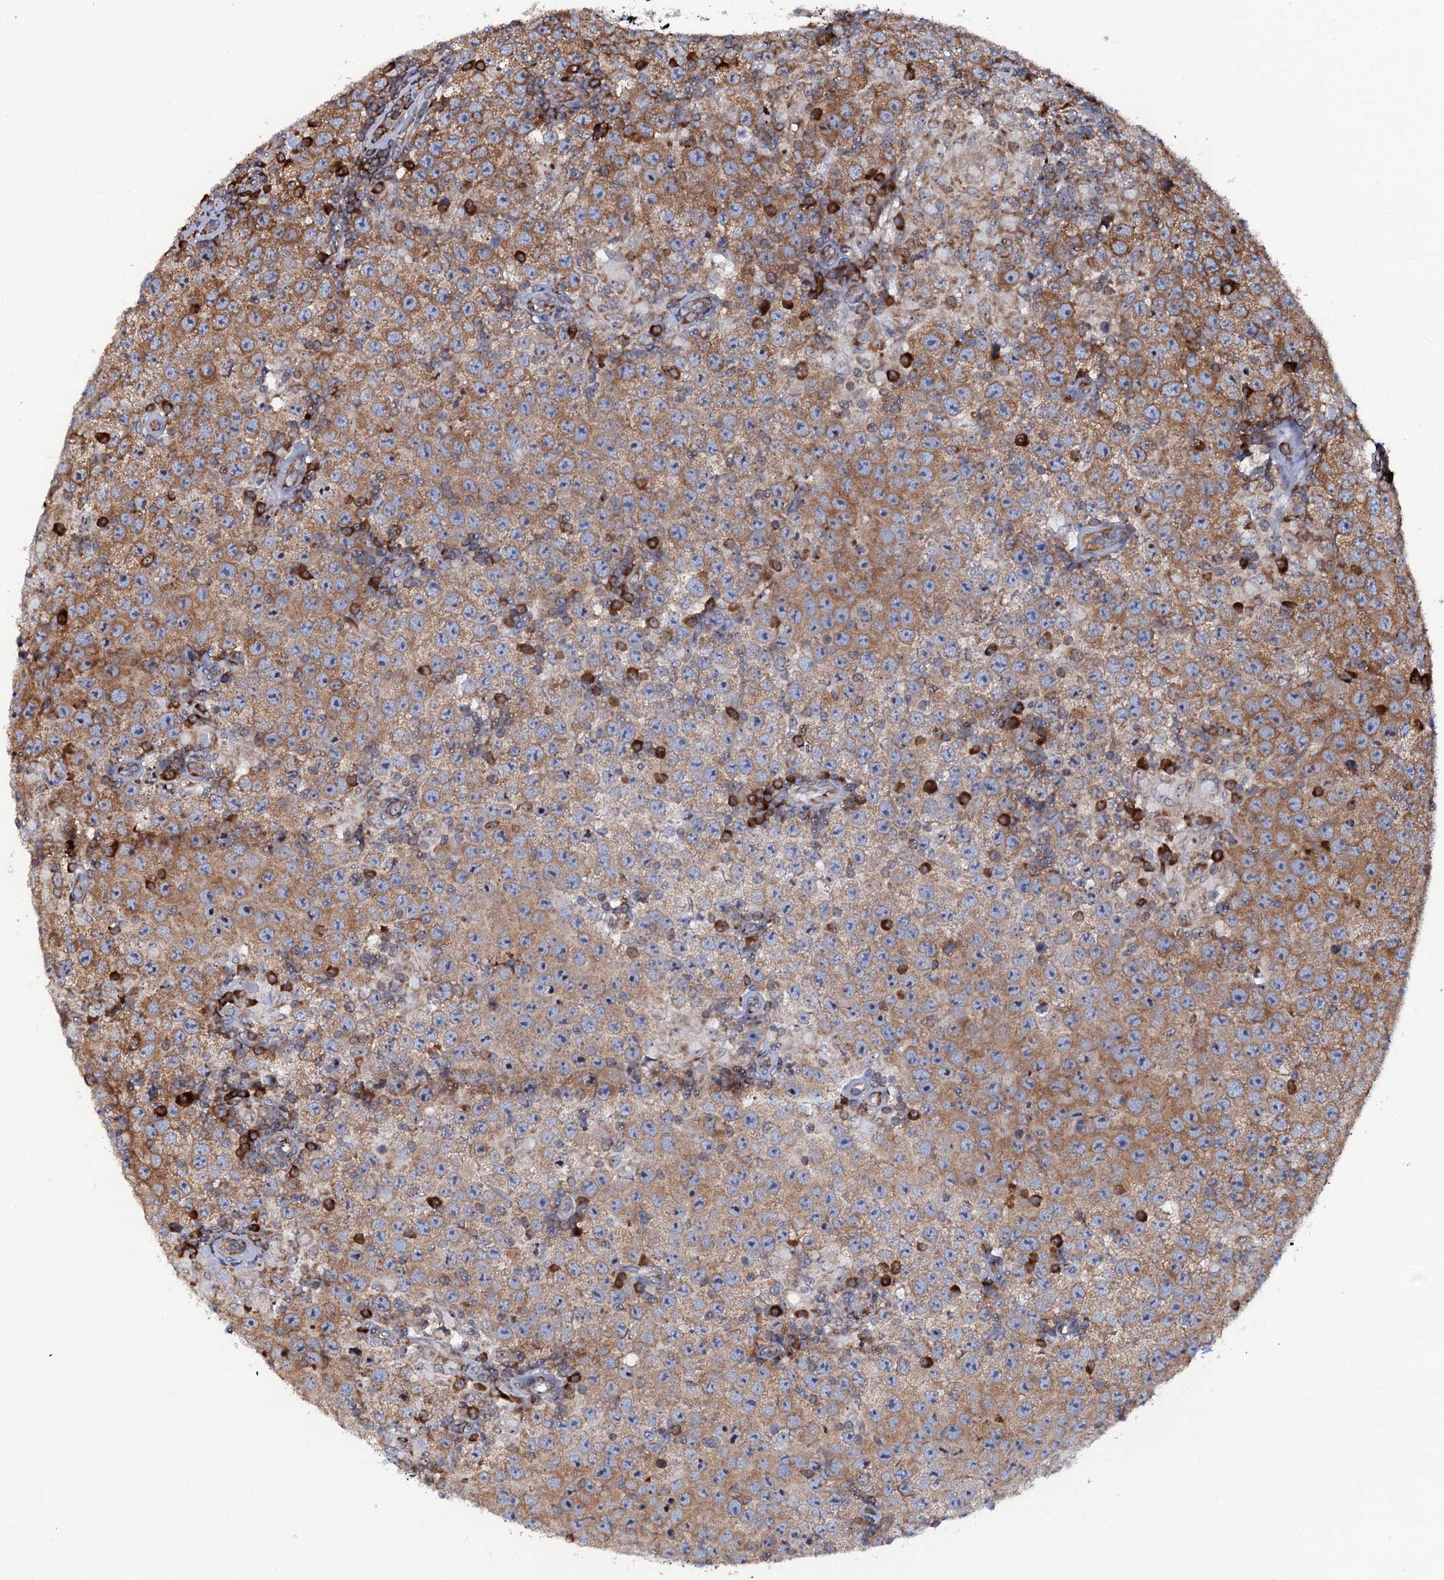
{"staining": {"intensity": "moderate", "quantity": "25%-75%", "location": "cytoplasmic/membranous"}, "tissue": "testis cancer", "cell_type": "Tumor cells", "image_type": "cancer", "snomed": [{"axis": "morphology", "description": "Normal tissue, NOS"}, {"axis": "morphology", "description": "Urothelial carcinoma, High grade"}, {"axis": "morphology", "description": "Seminoma, NOS"}, {"axis": "morphology", "description": "Carcinoma, Embryonal, NOS"}, {"axis": "topography", "description": "Urinary bladder"}, {"axis": "topography", "description": "Testis"}], "caption": "Protein staining exhibits moderate cytoplasmic/membranous staining in approximately 25%-75% of tumor cells in high-grade urothelial carcinoma (testis).", "gene": "SPTY2D1", "patient": {"sex": "male", "age": 41}}